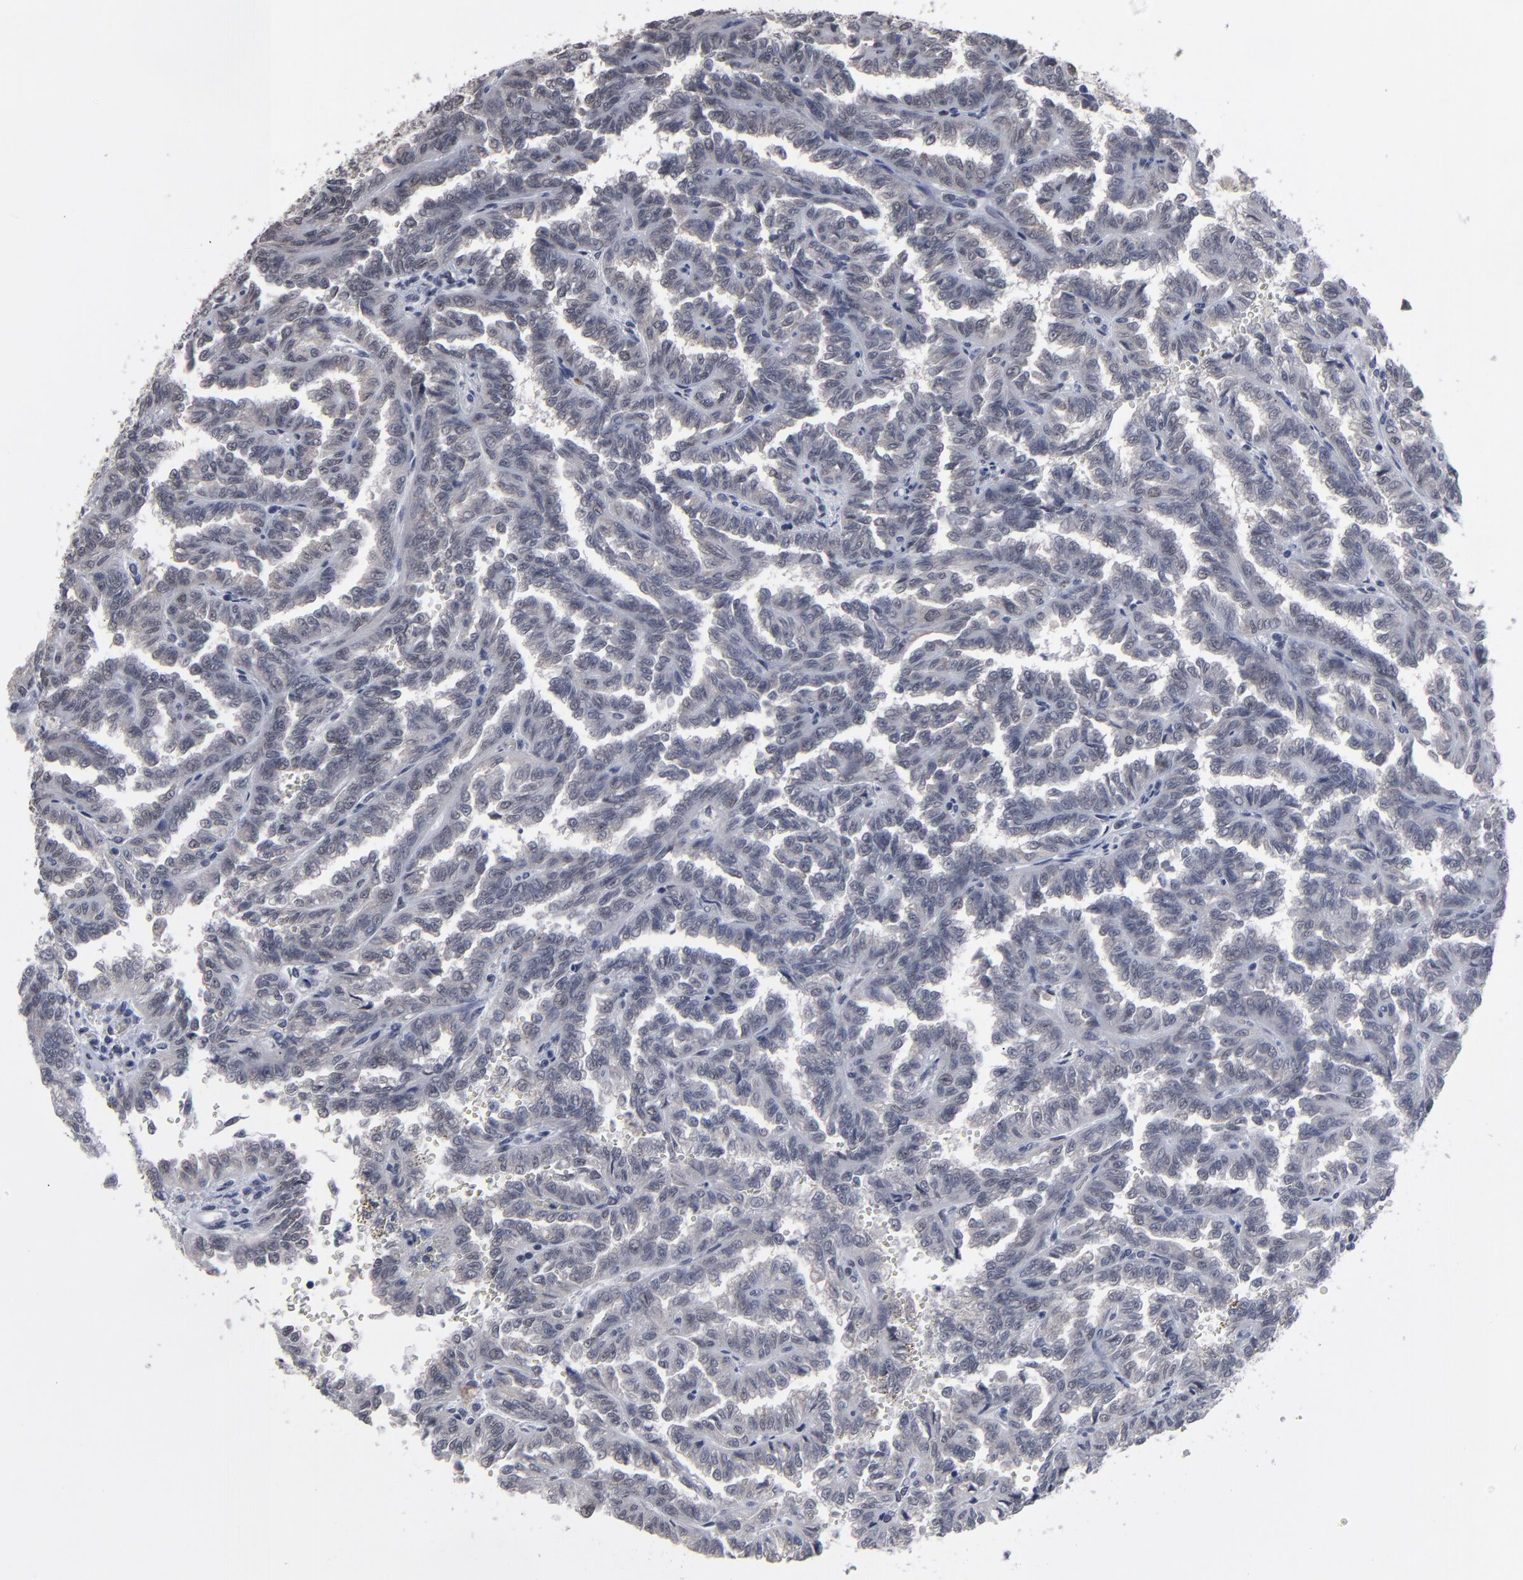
{"staining": {"intensity": "negative", "quantity": "none", "location": "none"}, "tissue": "renal cancer", "cell_type": "Tumor cells", "image_type": "cancer", "snomed": [{"axis": "morphology", "description": "Inflammation, NOS"}, {"axis": "morphology", "description": "Adenocarcinoma, NOS"}, {"axis": "topography", "description": "Kidney"}], "caption": "Protein analysis of renal cancer shows no significant staining in tumor cells.", "gene": "SSRP1", "patient": {"sex": "male", "age": 68}}